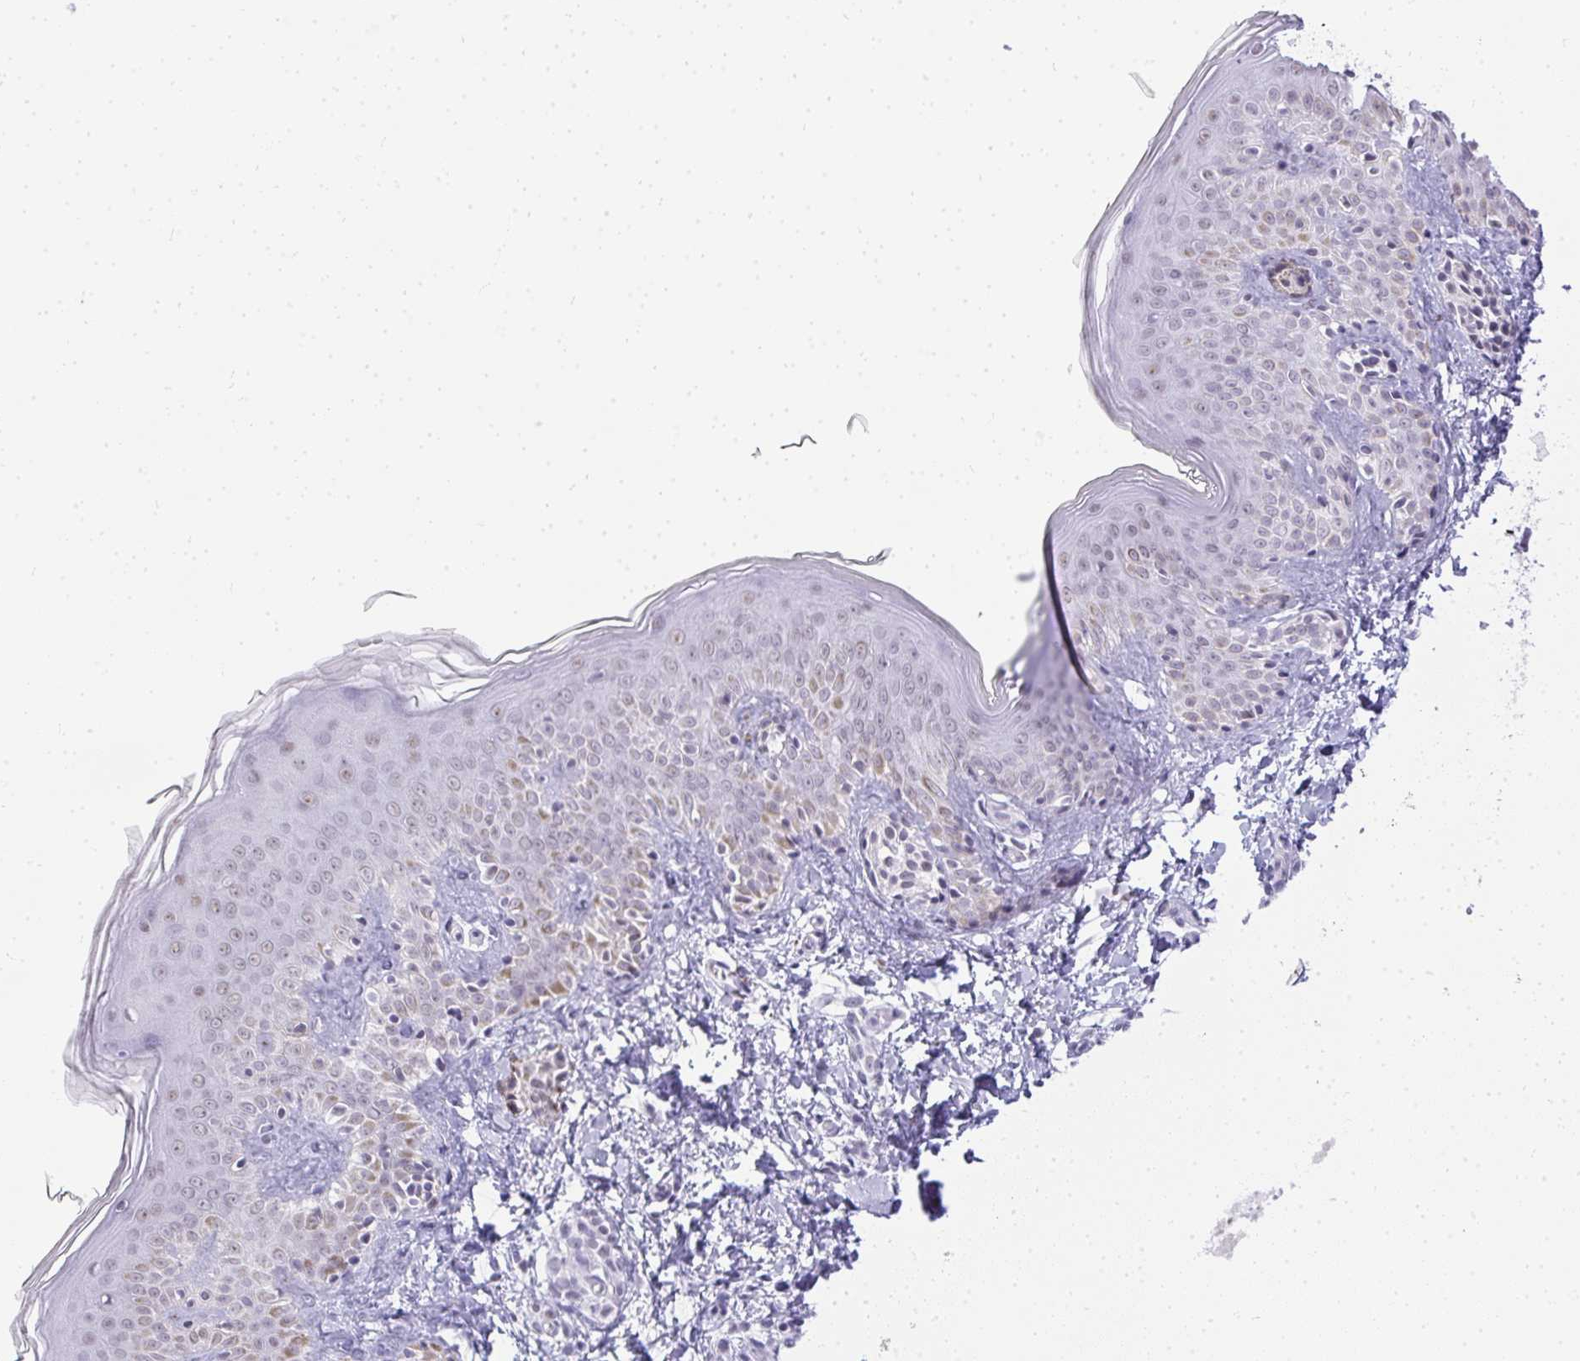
{"staining": {"intensity": "negative", "quantity": "none", "location": "none"}, "tissue": "skin", "cell_type": "Fibroblasts", "image_type": "normal", "snomed": [{"axis": "morphology", "description": "Normal tissue, NOS"}, {"axis": "topography", "description": "Skin"}], "caption": "Human skin stained for a protein using IHC demonstrates no expression in fibroblasts.", "gene": "PLA2G1B", "patient": {"sex": "male", "age": 16}}